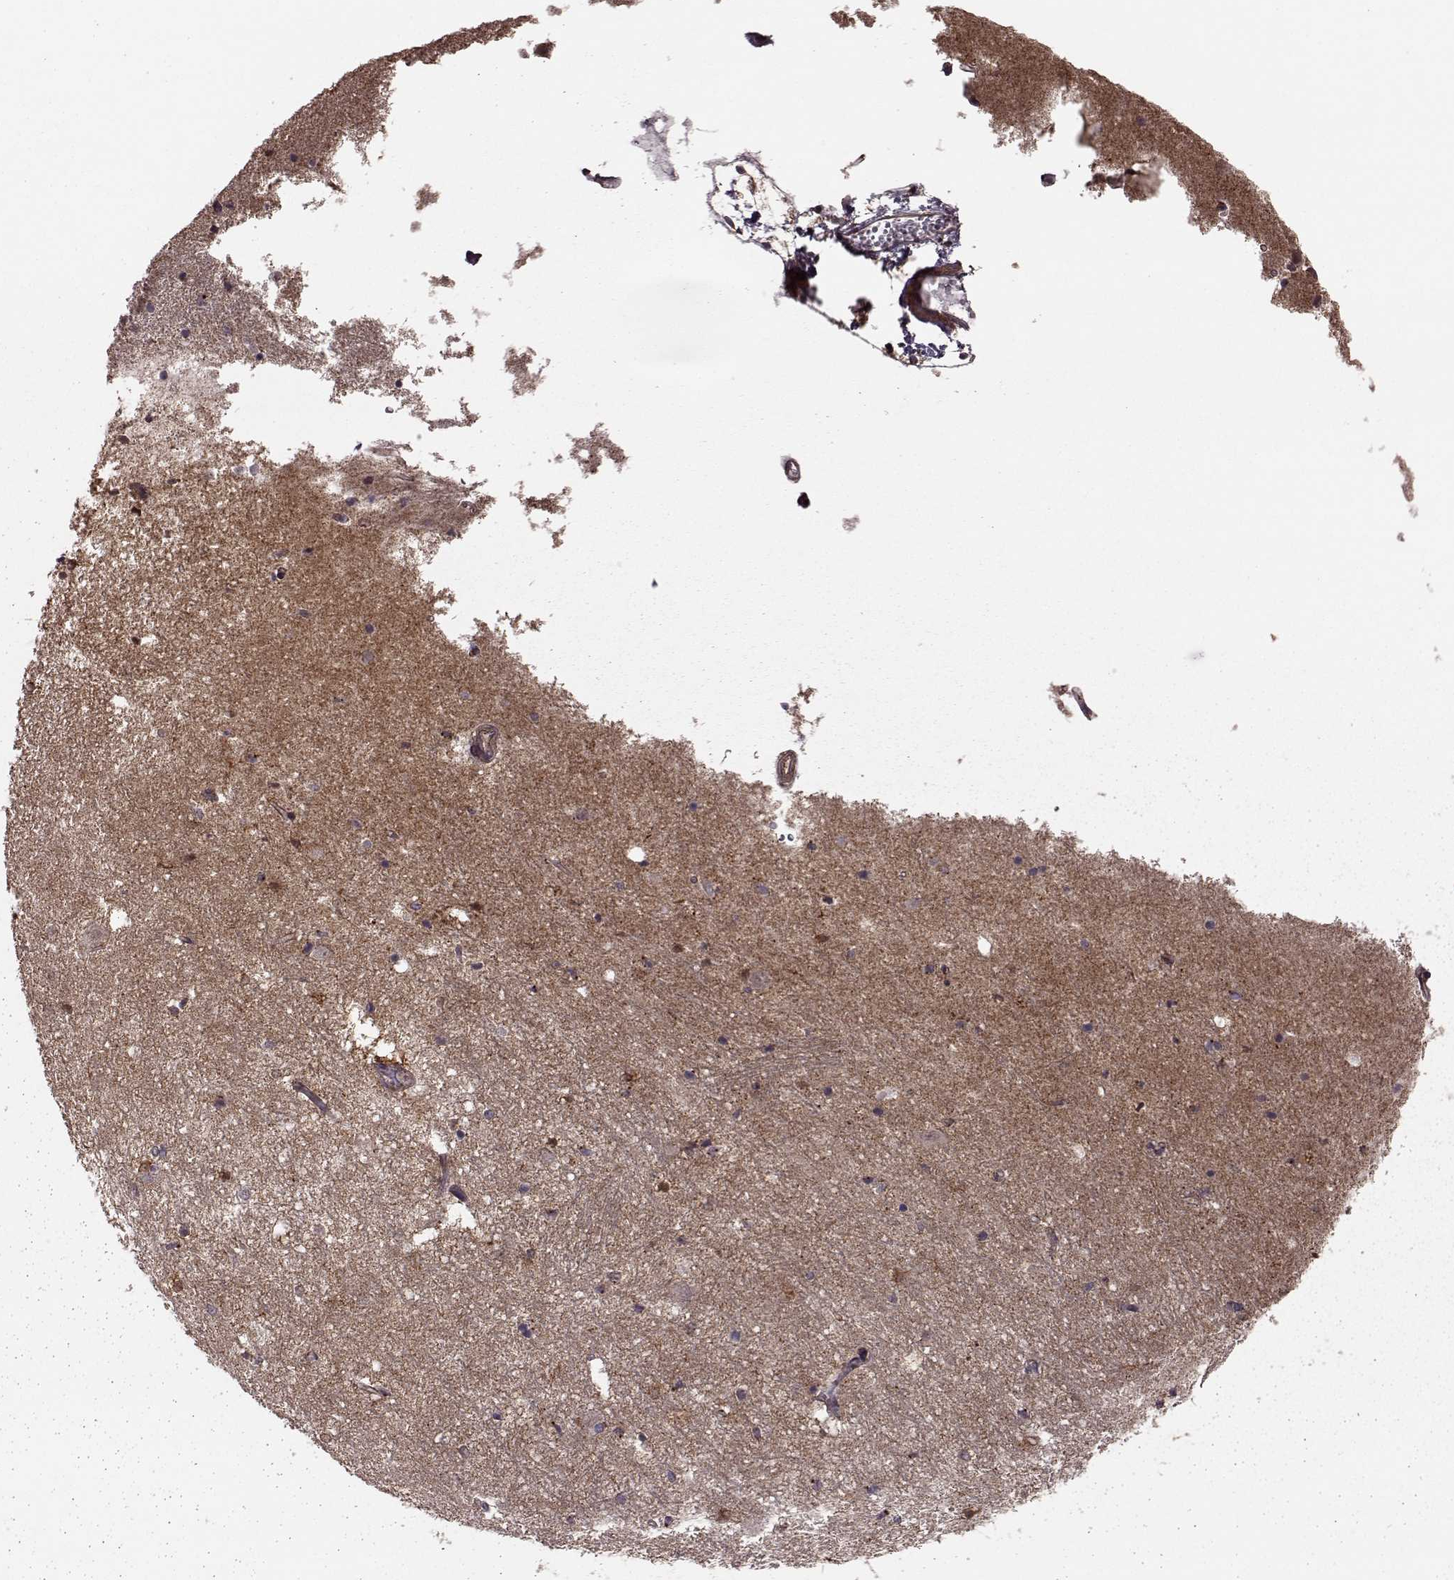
{"staining": {"intensity": "strong", "quantity": "<25%", "location": "cytoplasmic/membranous"}, "tissue": "hippocampus", "cell_type": "Glial cells", "image_type": "normal", "snomed": [{"axis": "morphology", "description": "Normal tissue, NOS"}, {"axis": "topography", "description": "Hippocampus"}], "caption": "Protein analysis of unremarkable hippocampus displays strong cytoplasmic/membranous positivity in about <25% of glial cells. The staining is performed using DAB (3,3'-diaminobenzidine) brown chromogen to label protein expression. The nuclei are counter-stained blue using hematoxylin.", "gene": "FNIP2", "patient": {"sex": "male", "age": 44}}